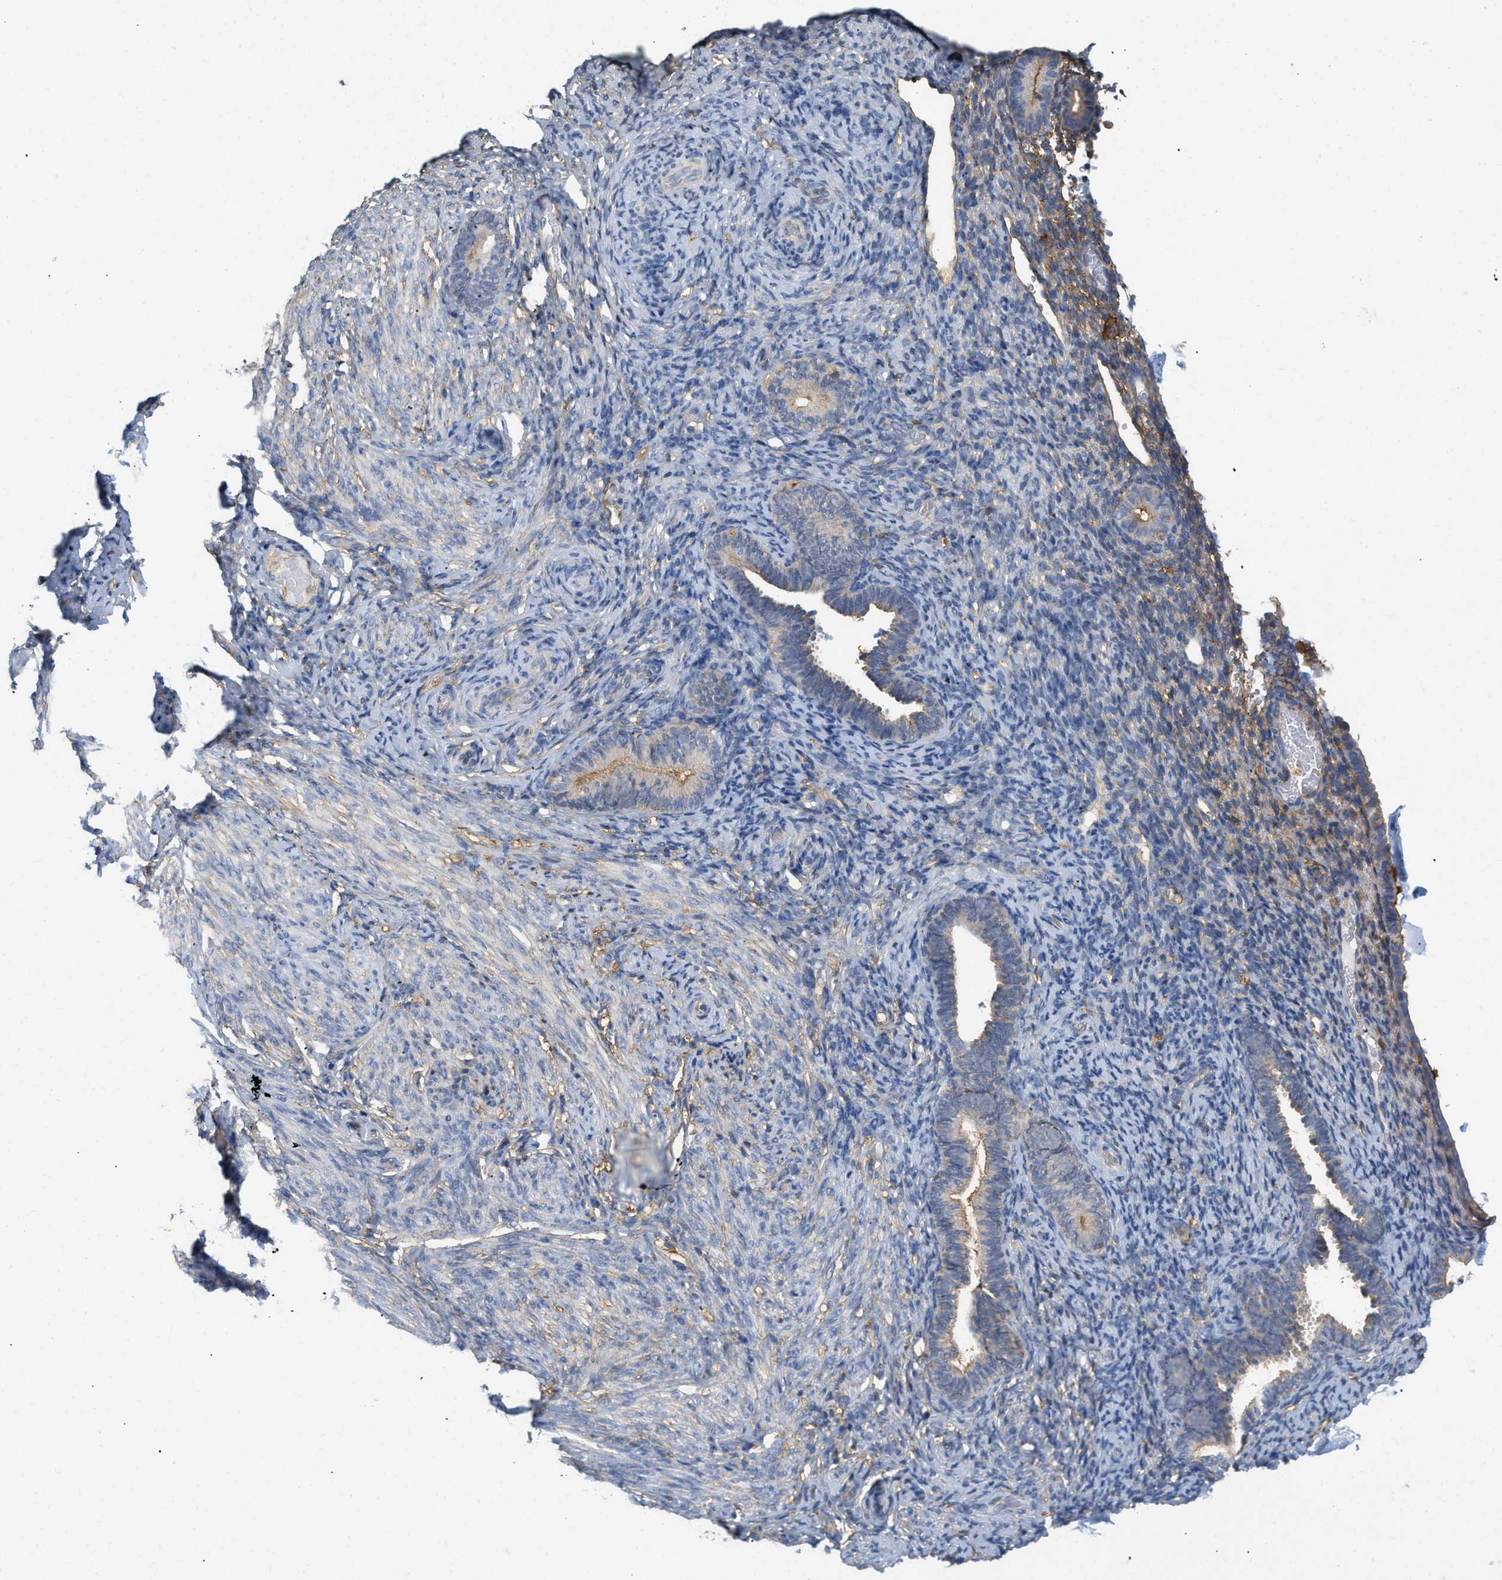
{"staining": {"intensity": "weak", "quantity": ">75%", "location": "cytoplasmic/membranous"}, "tissue": "endometrium", "cell_type": "Cells in endometrial stroma", "image_type": "normal", "snomed": [{"axis": "morphology", "description": "Normal tissue, NOS"}, {"axis": "topography", "description": "Endometrium"}], "caption": "Cells in endometrial stroma exhibit weak cytoplasmic/membranous staining in approximately >75% of cells in benign endometrium.", "gene": "GNB4", "patient": {"sex": "female", "age": 51}}